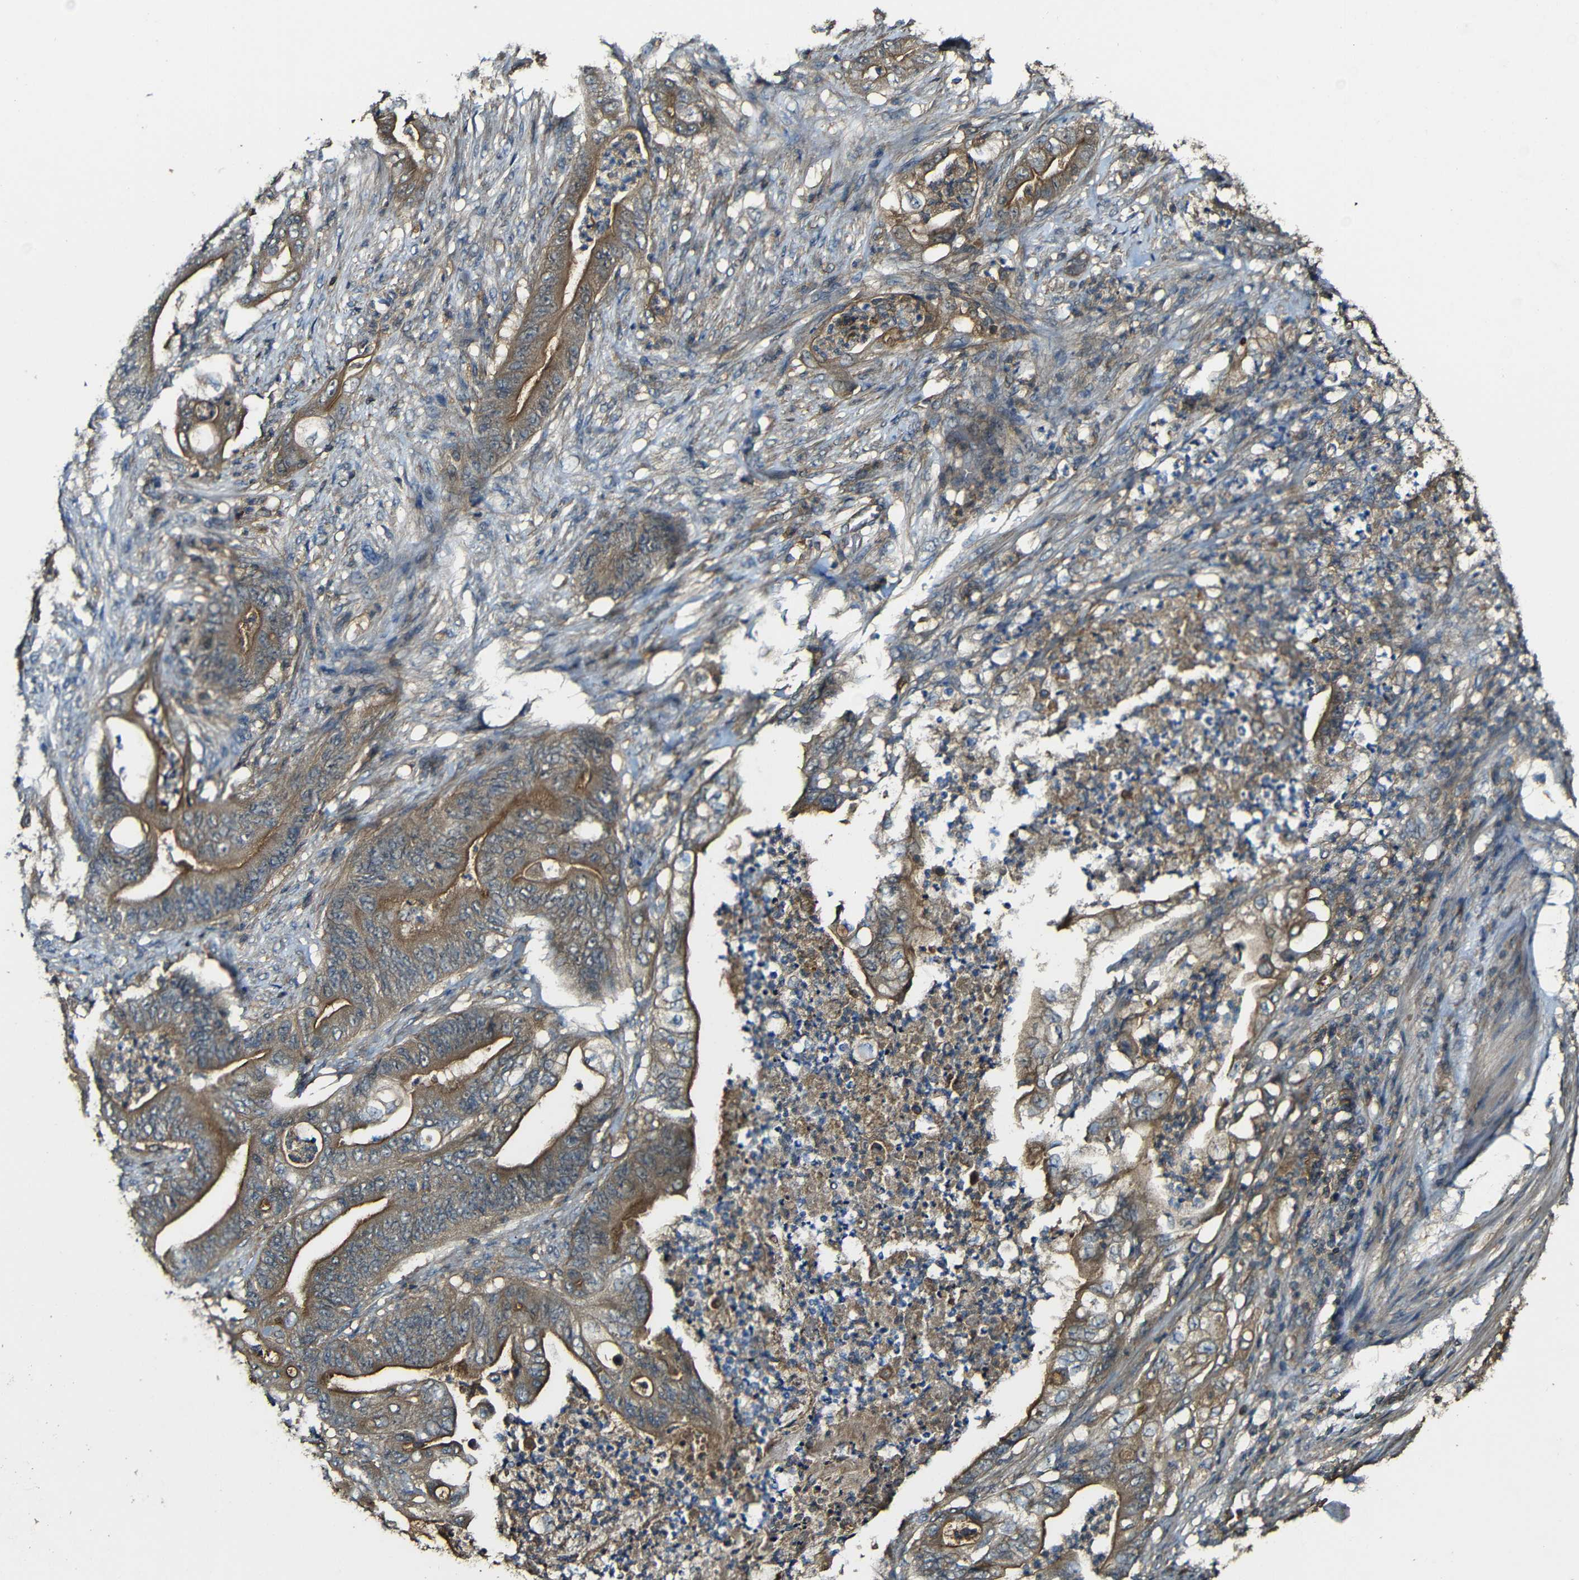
{"staining": {"intensity": "moderate", "quantity": ">75%", "location": "cytoplasmic/membranous"}, "tissue": "stomach cancer", "cell_type": "Tumor cells", "image_type": "cancer", "snomed": [{"axis": "morphology", "description": "Adenocarcinoma, NOS"}, {"axis": "topography", "description": "Stomach"}], "caption": "Adenocarcinoma (stomach) stained with immunohistochemistry (IHC) shows moderate cytoplasmic/membranous expression in about >75% of tumor cells.", "gene": "CASP8", "patient": {"sex": "female", "age": 73}}